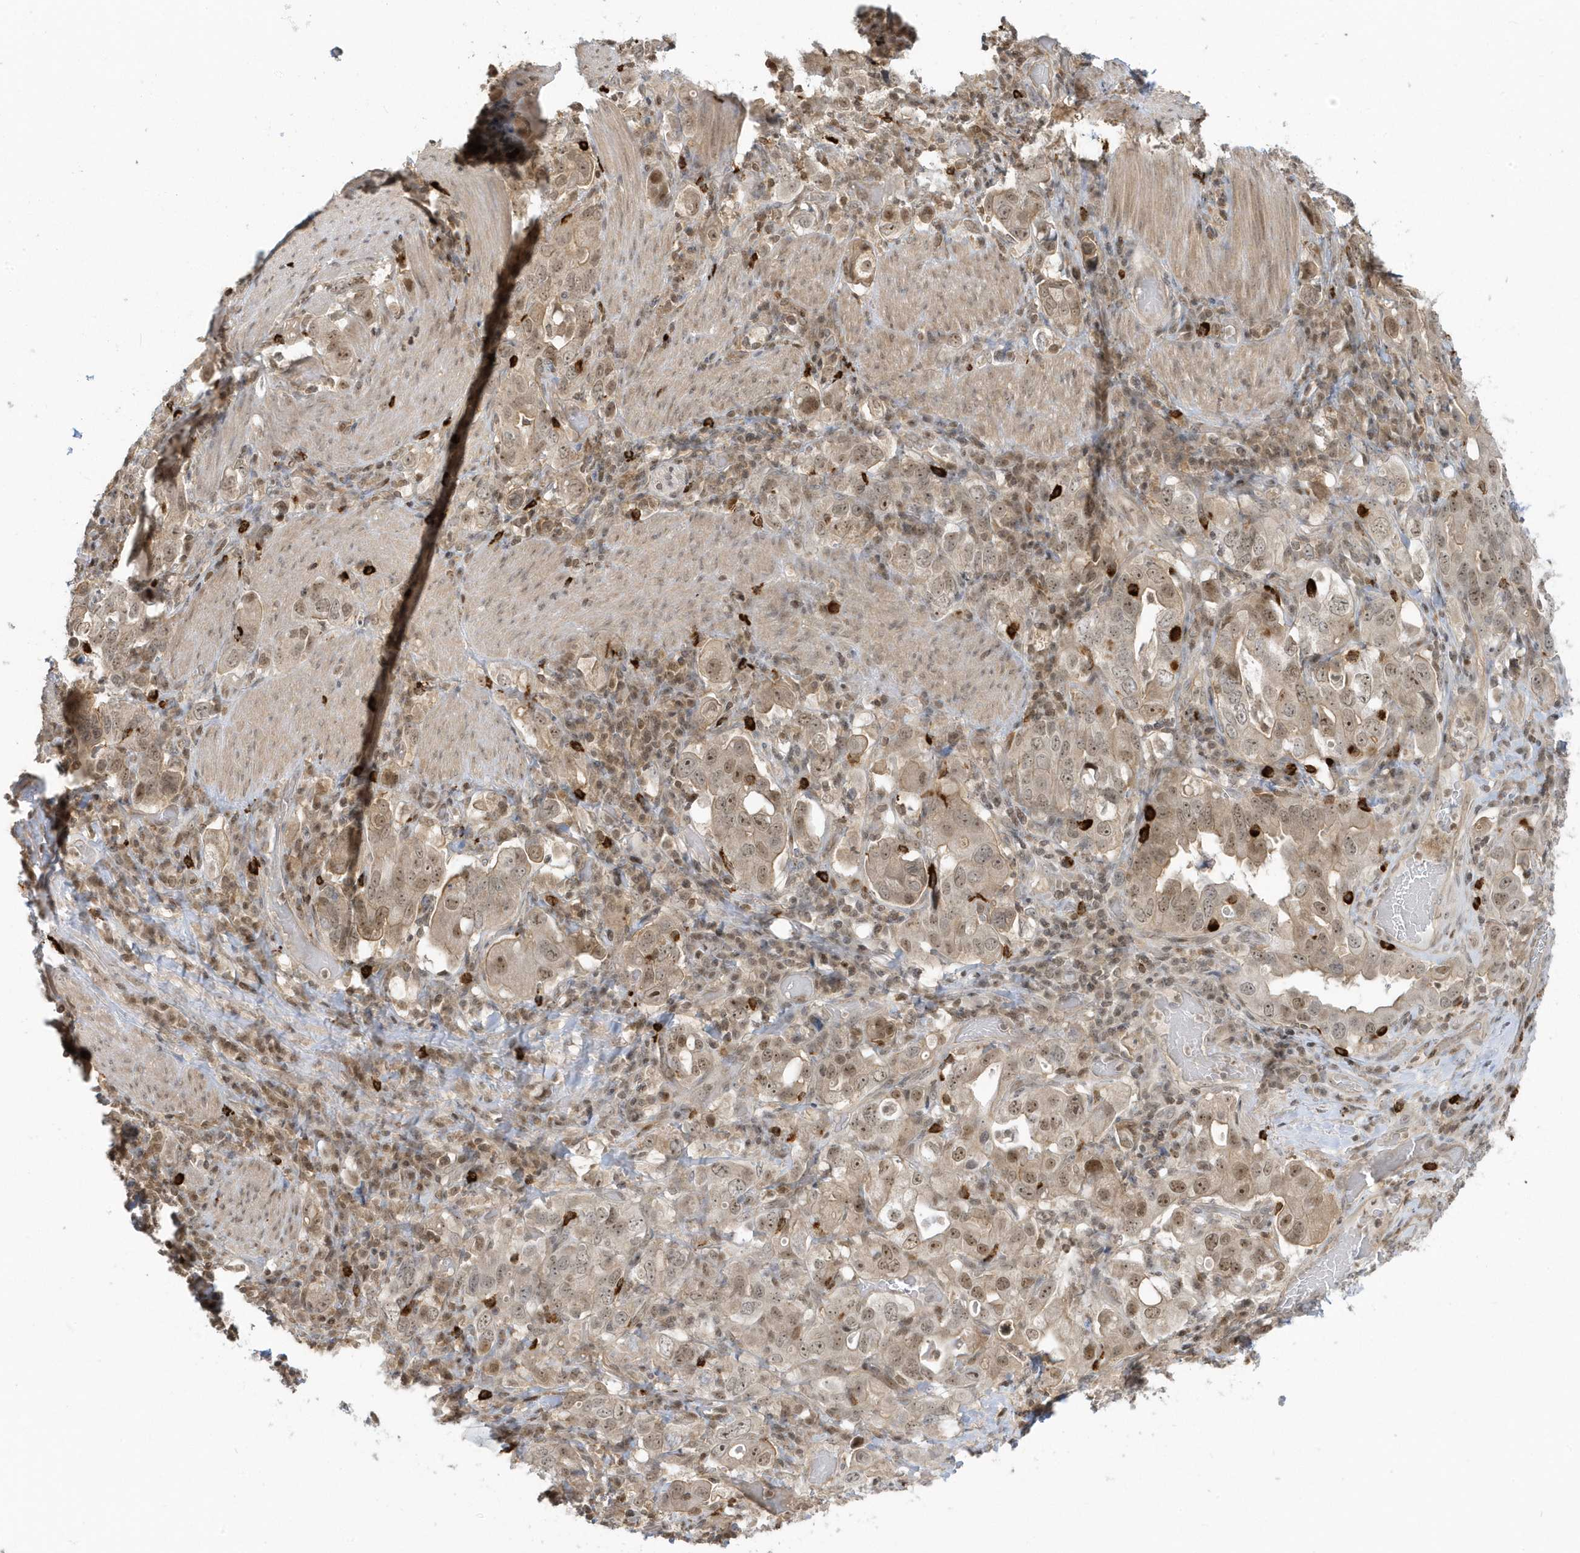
{"staining": {"intensity": "moderate", "quantity": "25%-75%", "location": "nuclear"}, "tissue": "stomach cancer", "cell_type": "Tumor cells", "image_type": "cancer", "snomed": [{"axis": "morphology", "description": "Adenocarcinoma, NOS"}, {"axis": "topography", "description": "Stomach, upper"}], "caption": "Stomach cancer stained with immunohistochemistry demonstrates moderate nuclear expression in about 25%-75% of tumor cells.", "gene": "PPP1R7", "patient": {"sex": "male", "age": 62}}